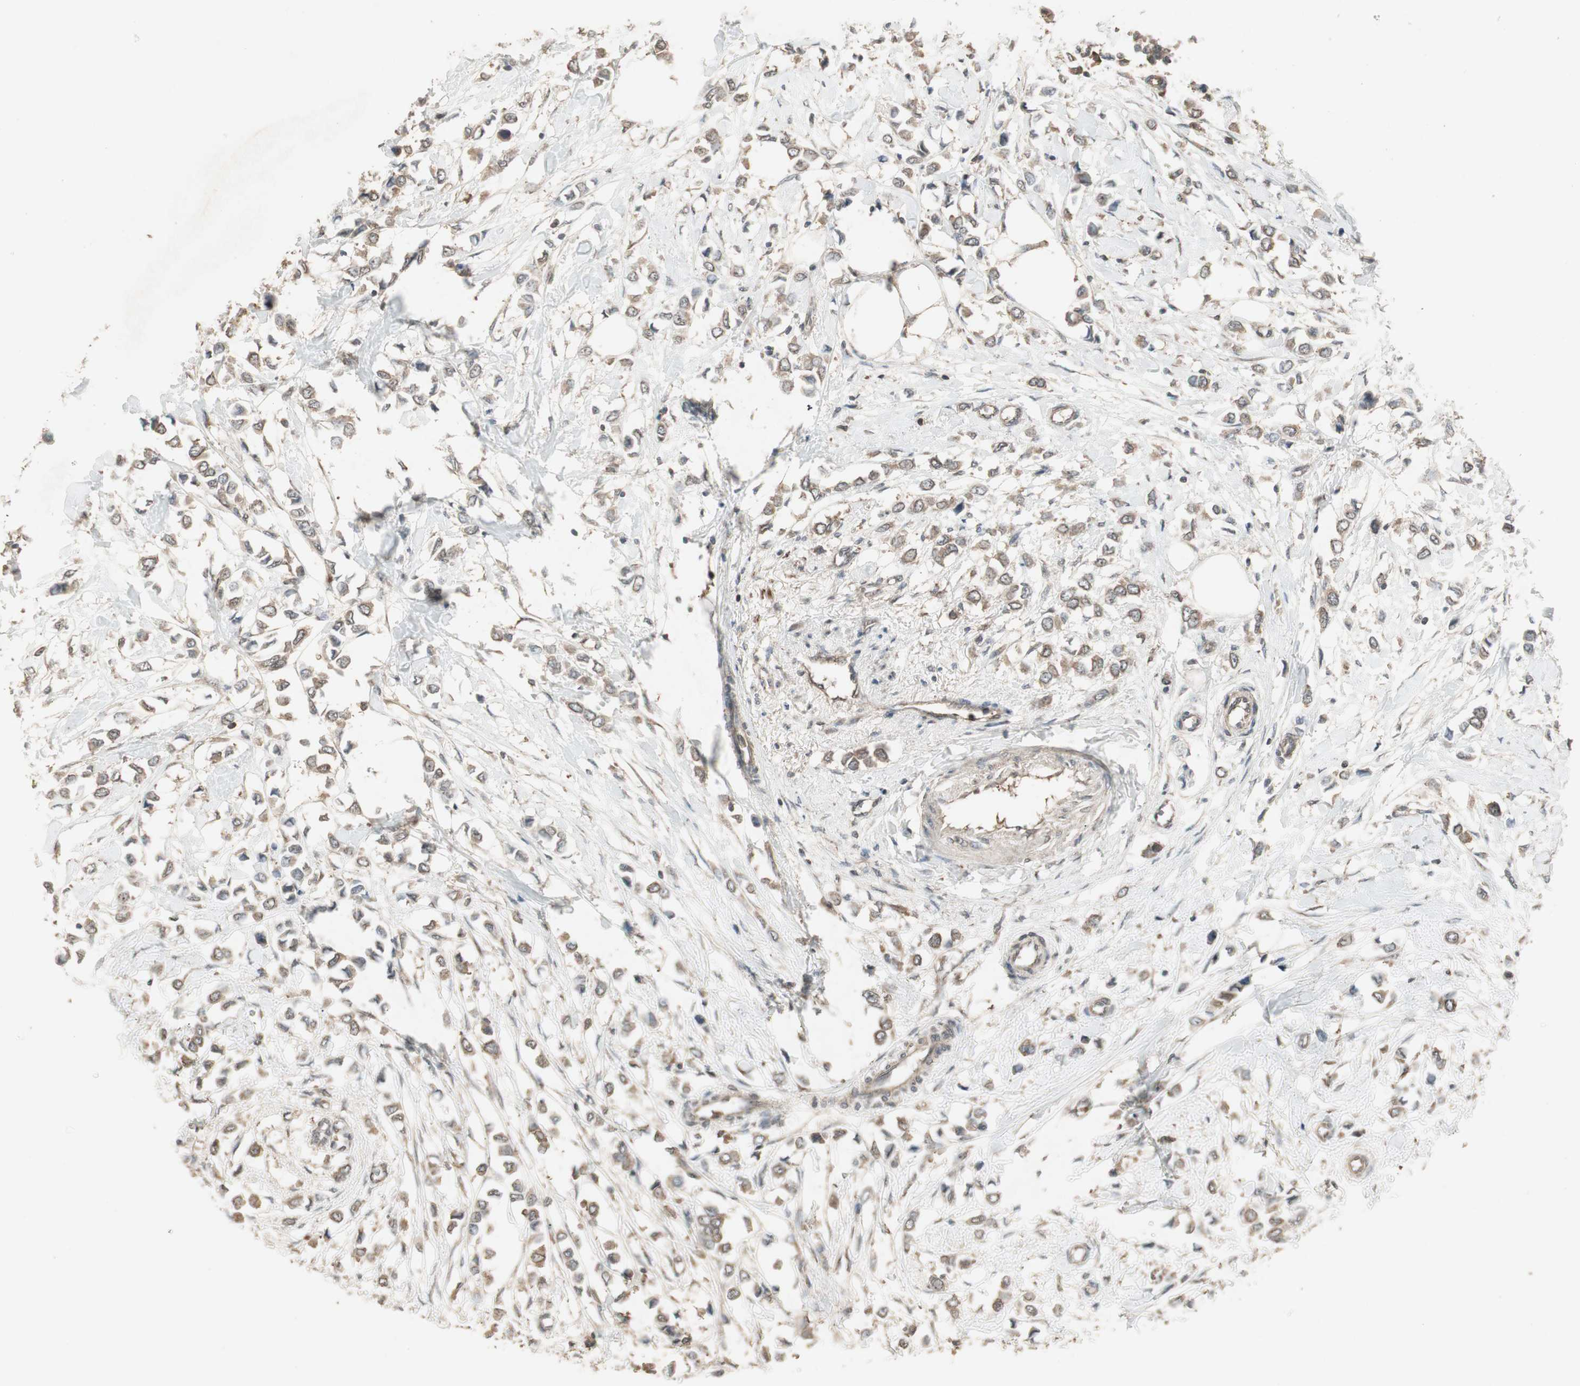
{"staining": {"intensity": "moderate", "quantity": ">75%", "location": "cytoplasmic/membranous"}, "tissue": "breast cancer", "cell_type": "Tumor cells", "image_type": "cancer", "snomed": [{"axis": "morphology", "description": "Lobular carcinoma"}, {"axis": "topography", "description": "Breast"}], "caption": "Protein staining displays moderate cytoplasmic/membranous expression in about >75% of tumor cells in lobular carcinoma (breast).", "gene": "UBAC1", "patient": {"sex": "female", "age": 51}}